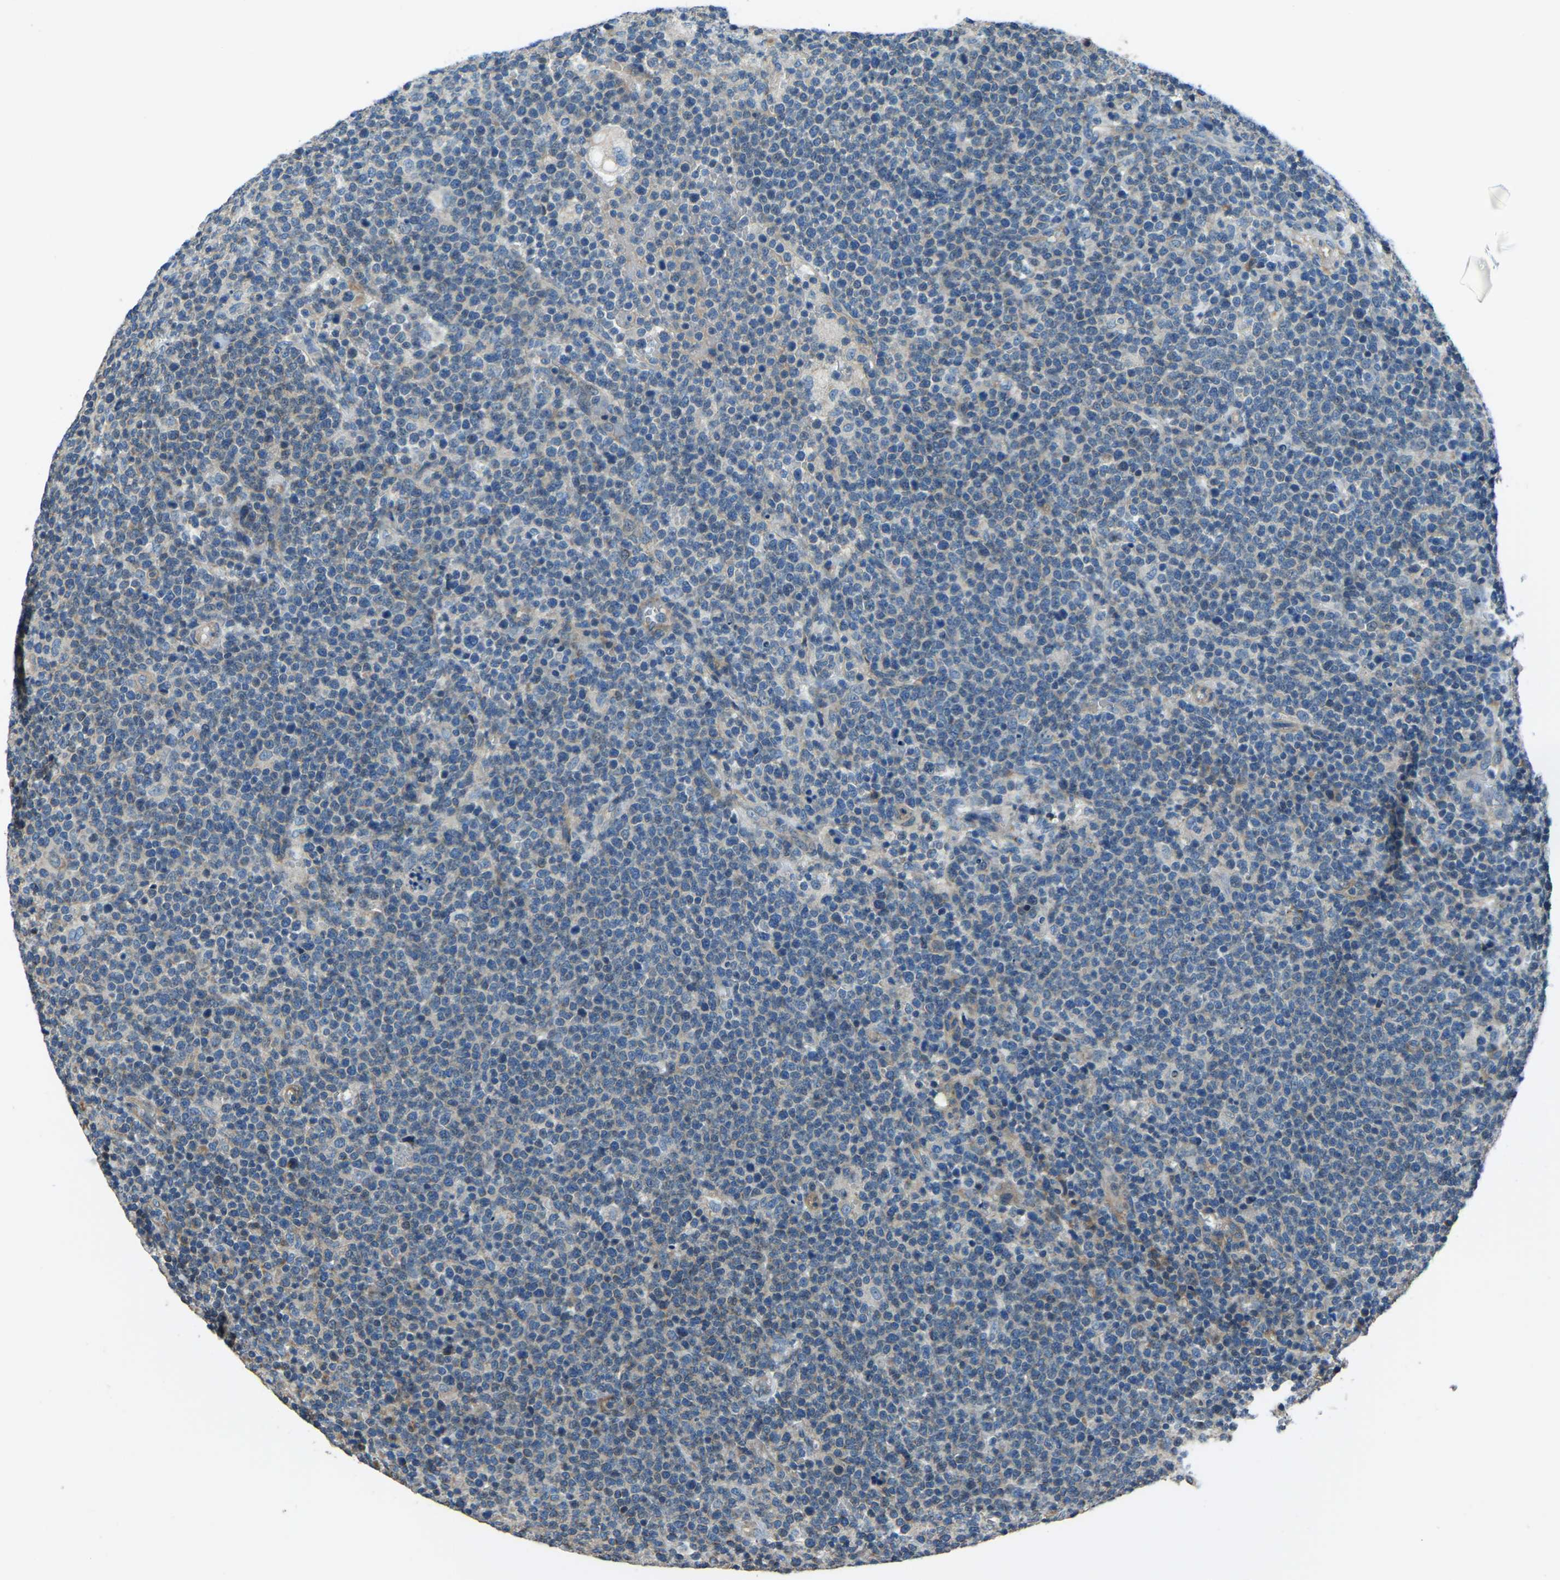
{"staining": {"intensity": "negative", "quantity": "none", "location": "none"}, "tissue": "lymphoma", "cell_type": "Tumor cells", "image_type": "cancer", "snomed": [{"axis": "morphology", "description": "Malignant lymphoma, non-Hodgkin's type, High grade"}, {"axis": "topography", "description": "Lymph node"}], "caption": "An IHC image of lymphoma is shown. There is no staining in tumor cells of lymphoma. The staining was performed using DAB to visualize the protein expression in brown, while the nuclei were stained in blue with hematoxylin (Magnification: 20x).", "gene": "COL3A1", "patient": {"sex": "male", "age": 61}}